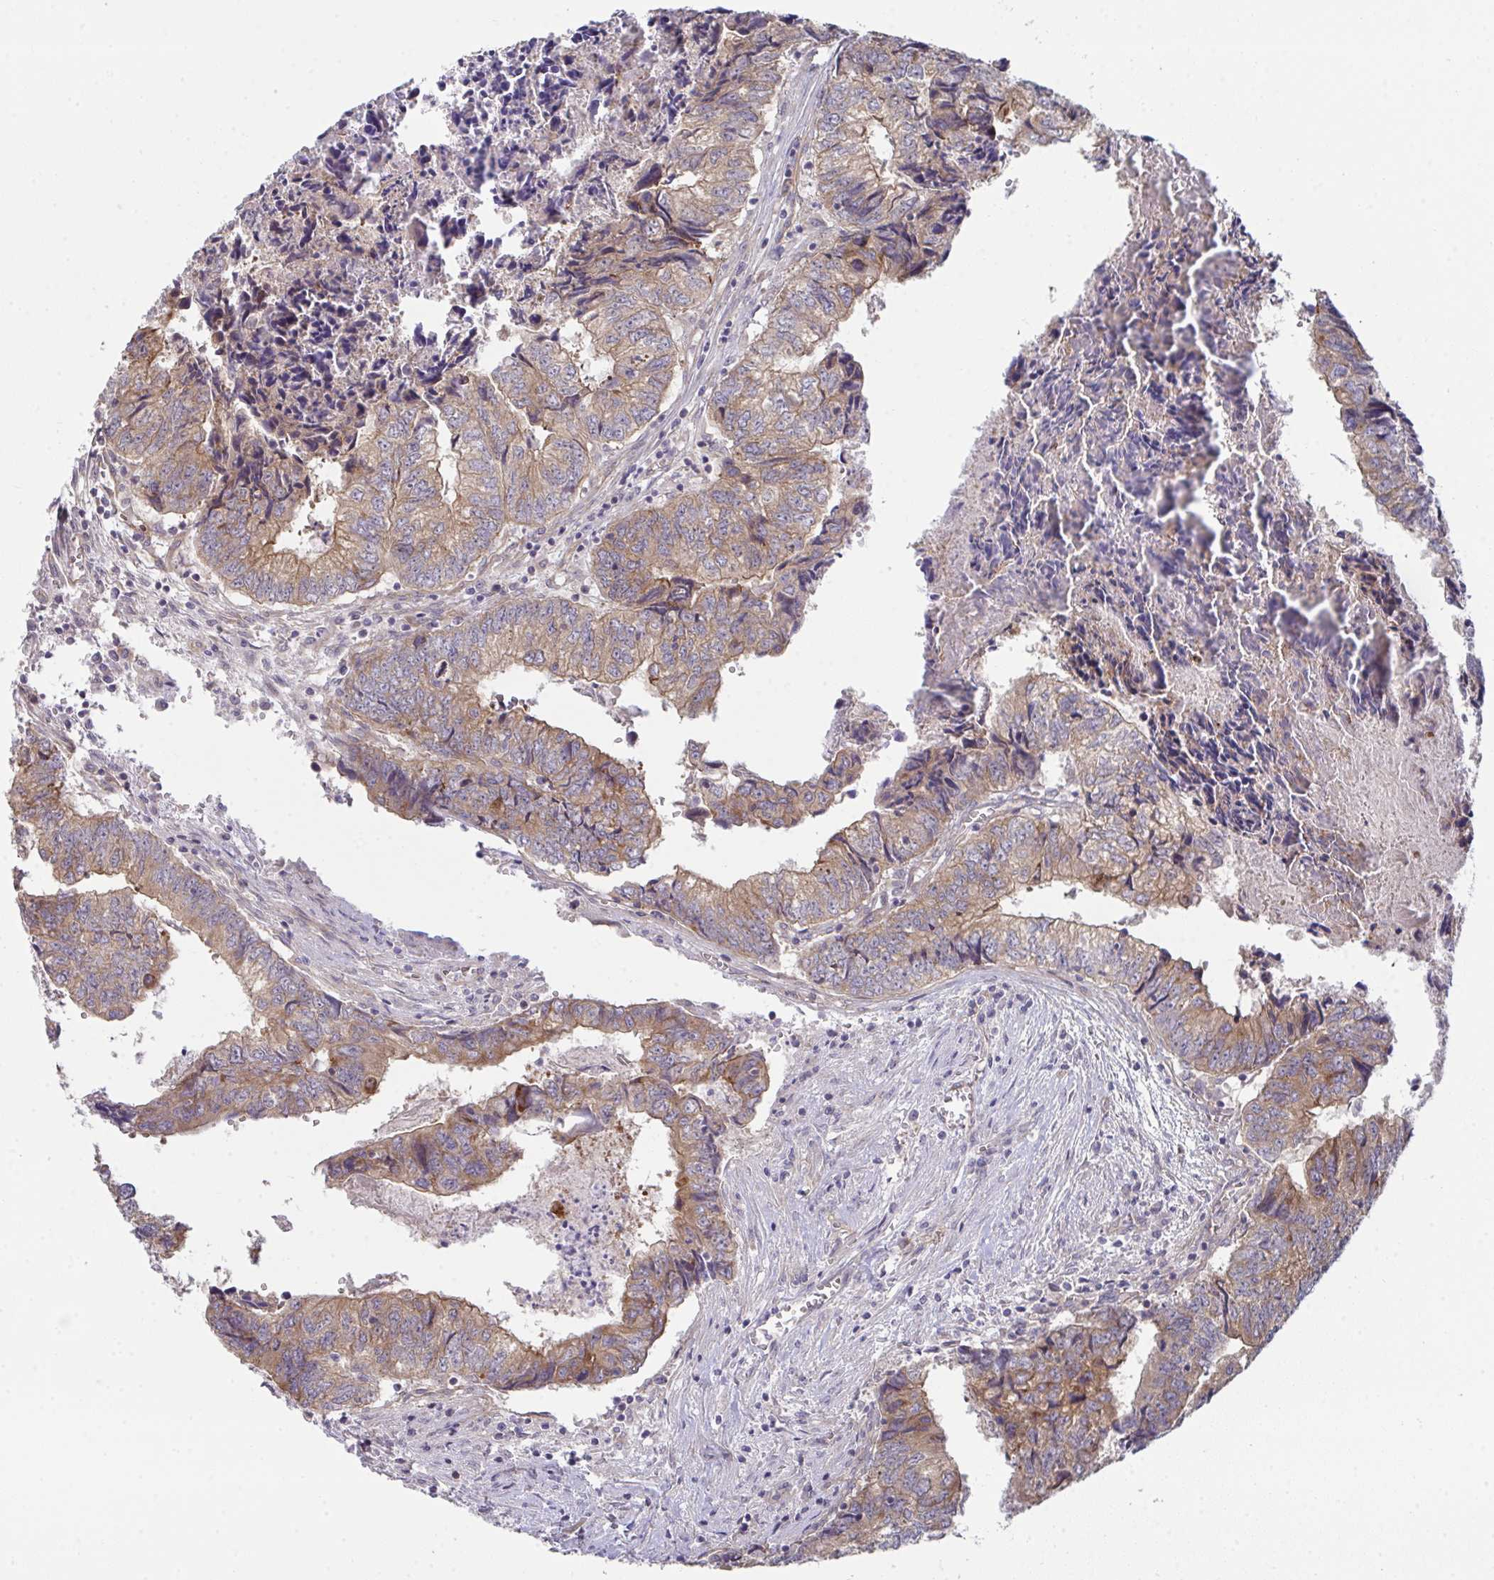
{"staining": {"intensity": "moderate", "quantity": ">75%", "location": "cytoplasmic/membranous"}, "tissue": "colorectal cancer", "cell_type": "Tumor cells", "image_type": "cancer", "snomed": [{"axis": "morphology", "description": "Adenocarcinoma, NOS"}, {"axis": "topography", "description": "Colon"}], "caption": "High-power microscopy captured an IHC micrograph of colorectal cancer (adenocarcinoma), revealing moderate cytoplasmic/membranous staining in approximately >75% of tumor cells.", "gene": "CASP9", "patient": {"sex": "male", "age": 86}}